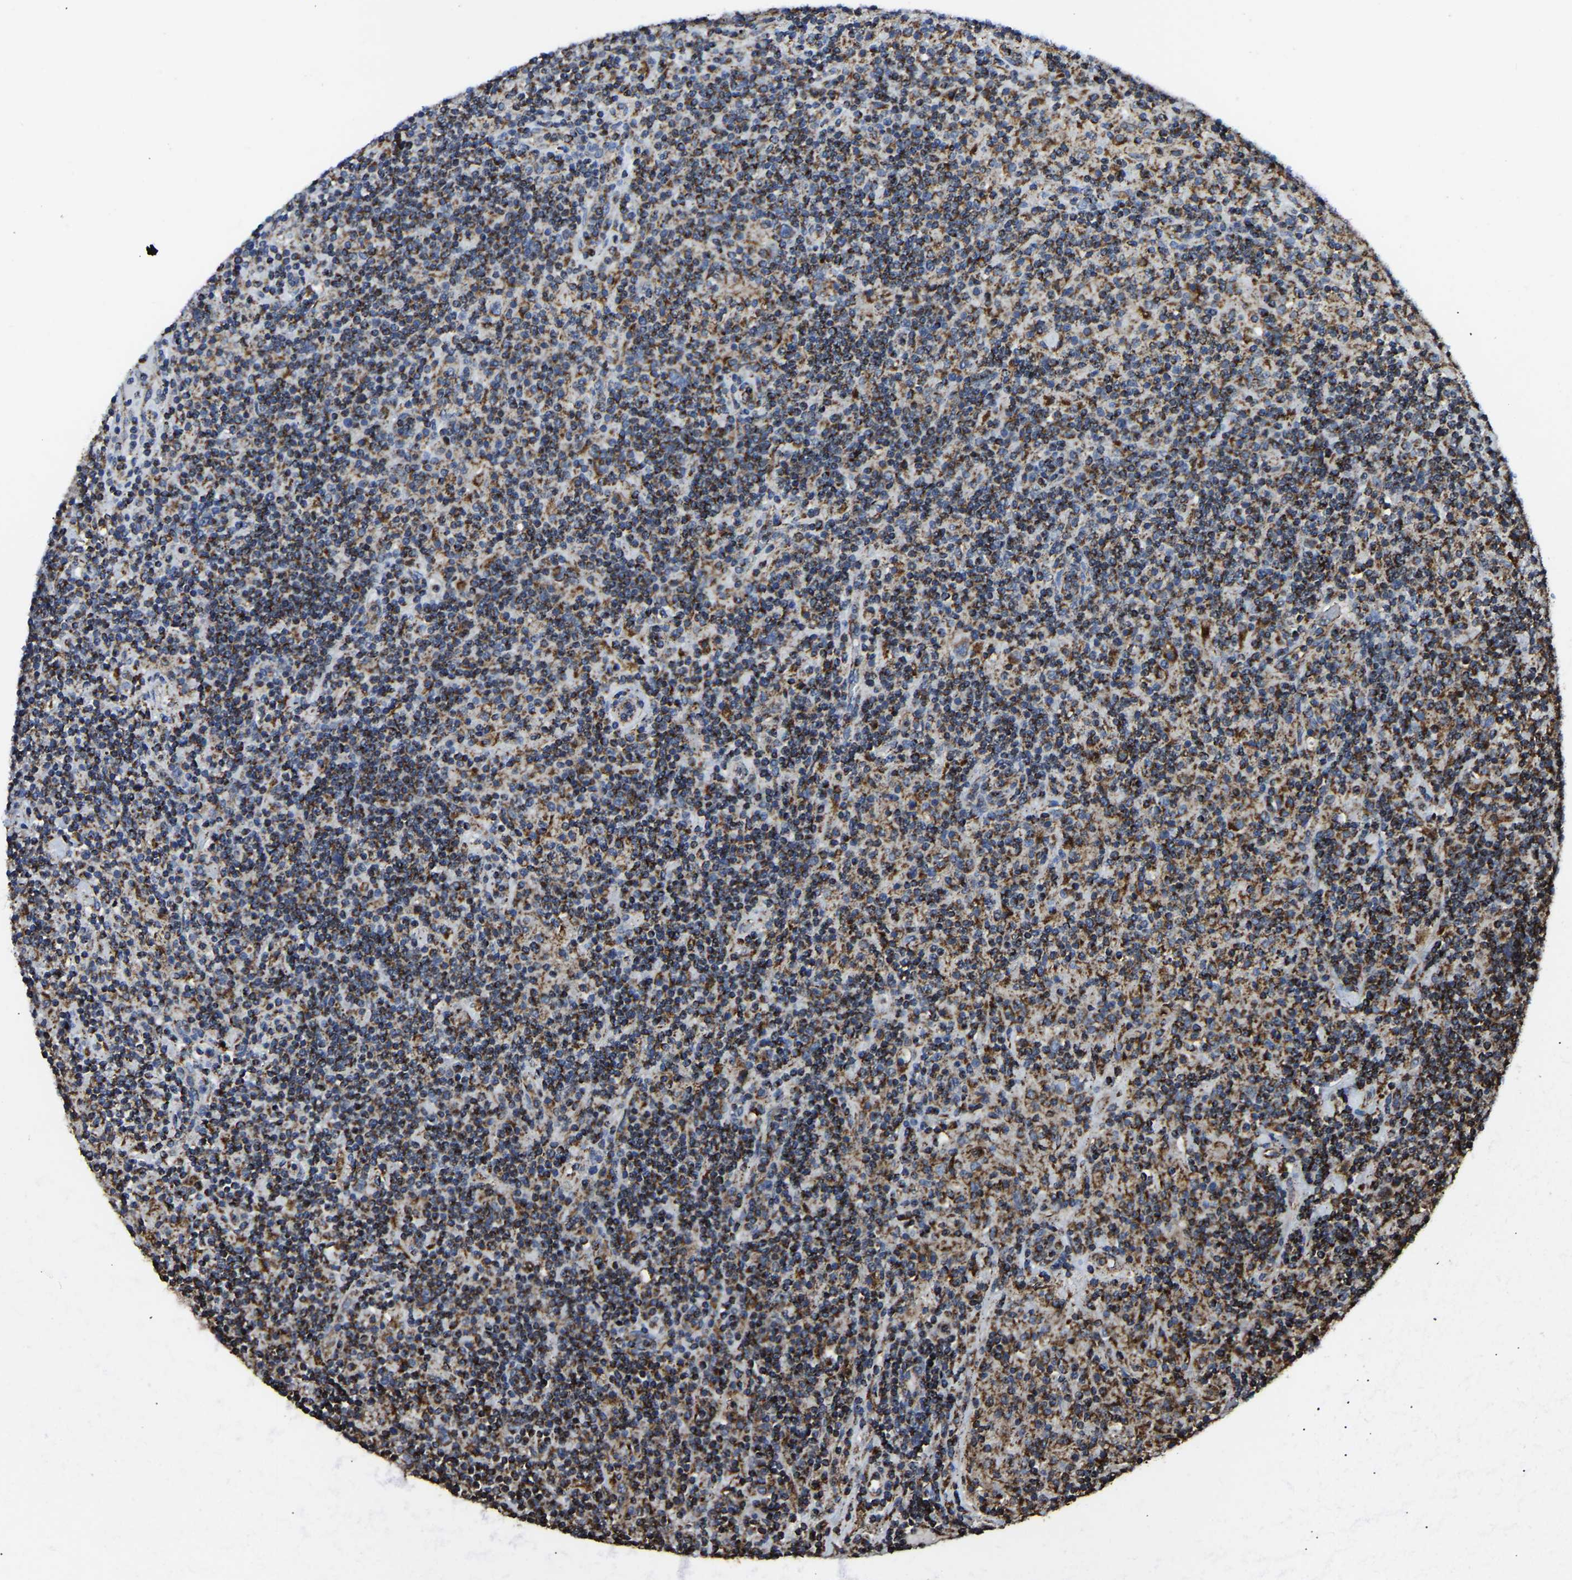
{"staining": {"intensity": "moderate", "quantity": ">75%", "location": "cytoplasmic/membranous"}, "tissue": "lymphoma", "cell_type": "Tumor cells", "image_type": "cancer", "snomed": [{"axis": "morphology", "description": "Hodgkin's disease, NOS"}, {"axis": "topography", "description": "Lymph node"}], "caption": "Immunohistochemical staining of human Hodgkin's disease shows medium levels of moderate cytoplasmic/membranous positivity in approximately >75% of tumor cells.", "gene": "ETFA", "patient": {"sex": "male", "age": 70}}